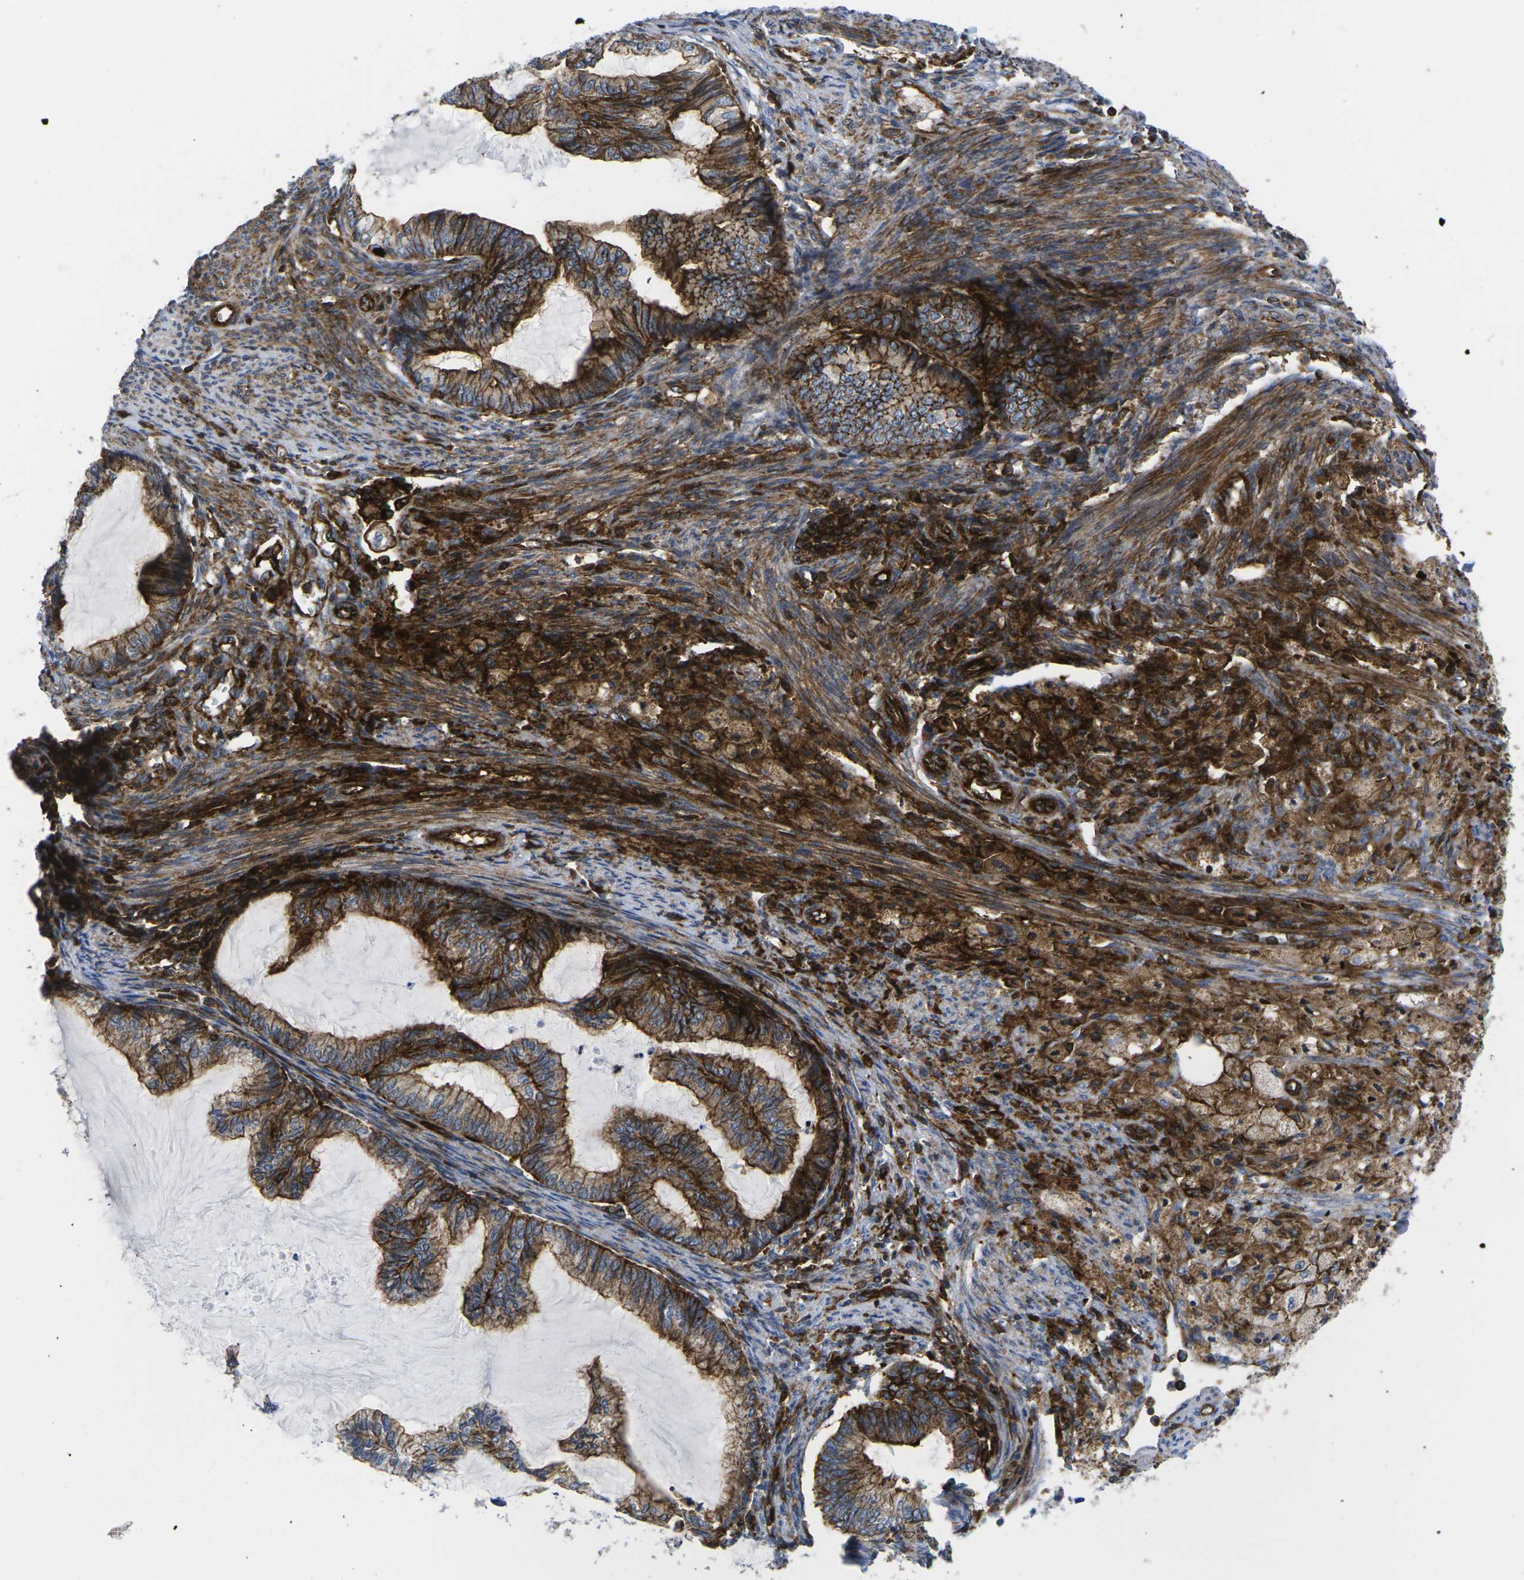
{"staining": {"intensity": "strong", "quantity": ">75%", "location": "cytoplasmic/membranous"}, "tissue": "cervical cancer", "cell_type": "Tumor cells", "image_type": "cancer", "snomed": [{"axis": "morphology", "description": "Normal tissue, NOS"}, {"axis": "morphology", "description": "Adenocarcinoma, NOS"}, {"axis": "topography", "description": "Cervix"}, {"axis": "topography", "description": "Endometrium"}], "caption": "Cervical cancer stained for a protein reveals strong cytoplasmic/membranous positivity in tumor cells.", "gene": "IQGAP1", "patient": {"sex": "female", "age": 86}}